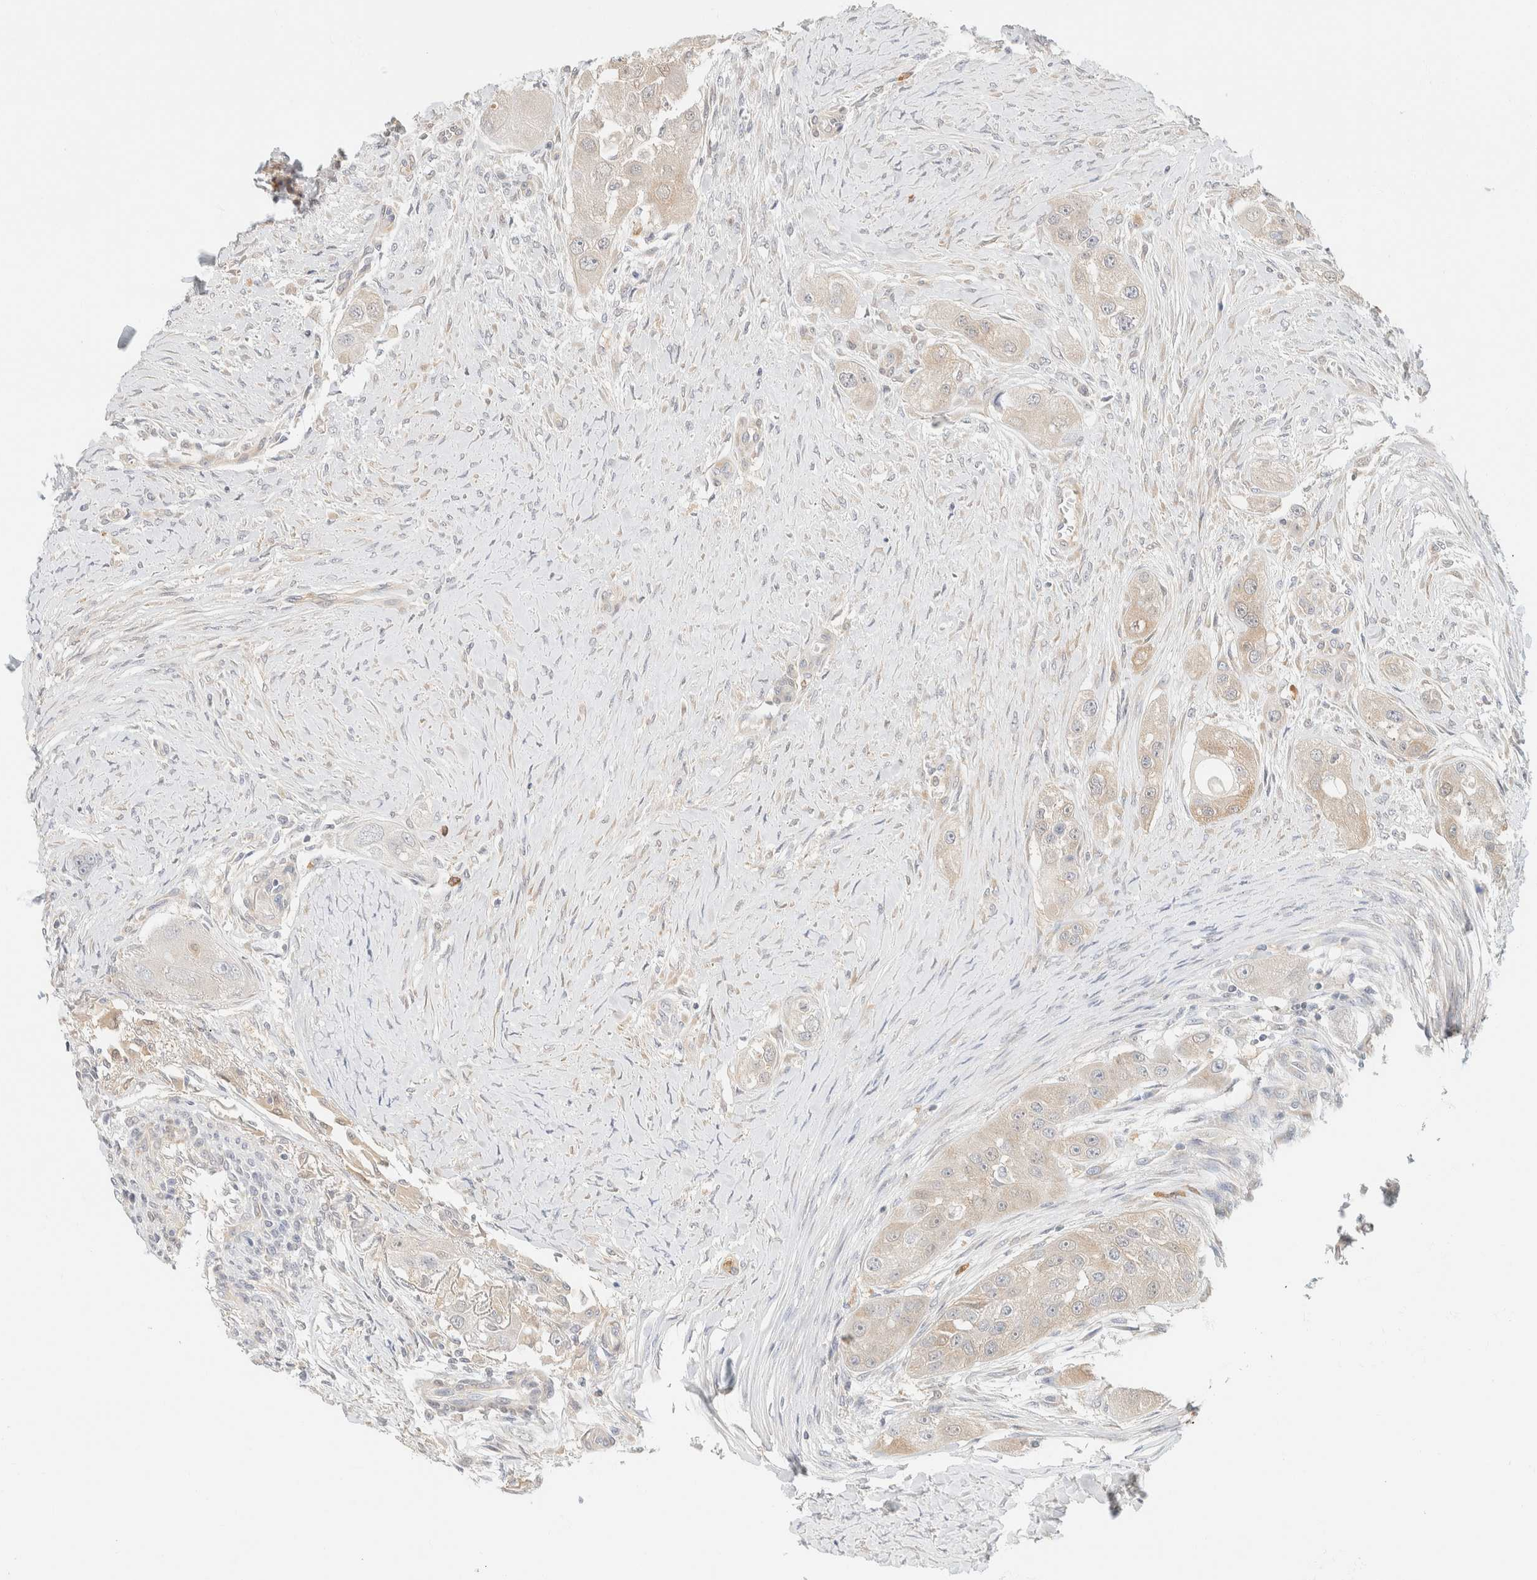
{"staining": {"intensity": "weak", "quantity": "<25%", "location": "cytoplasmic/membranous"}, "tissue": "head and neck cancer", "cell_type": "Tumor cells", "image_type": "cancer", "snomed": [{"axis": "morphology", "description": "Normal tissue, NOS"}, {"axis": "morphology", "description": "Squamous cell carcinoma, NOS"}, {"axis": "topography", "description": "Skeletal muscle"}, {"axis": "topography", "description": "Head-Neck"}], "caption": "Head and neck squamous cell carcinoma was stained to show a protein in brown. There is no significant positivity in tumor cells. (Immunohistochemistry (ihc), brightfield microscopy, high magnification).", "gene": "GPI", "patient": {"sex": "male", "age": 51}}